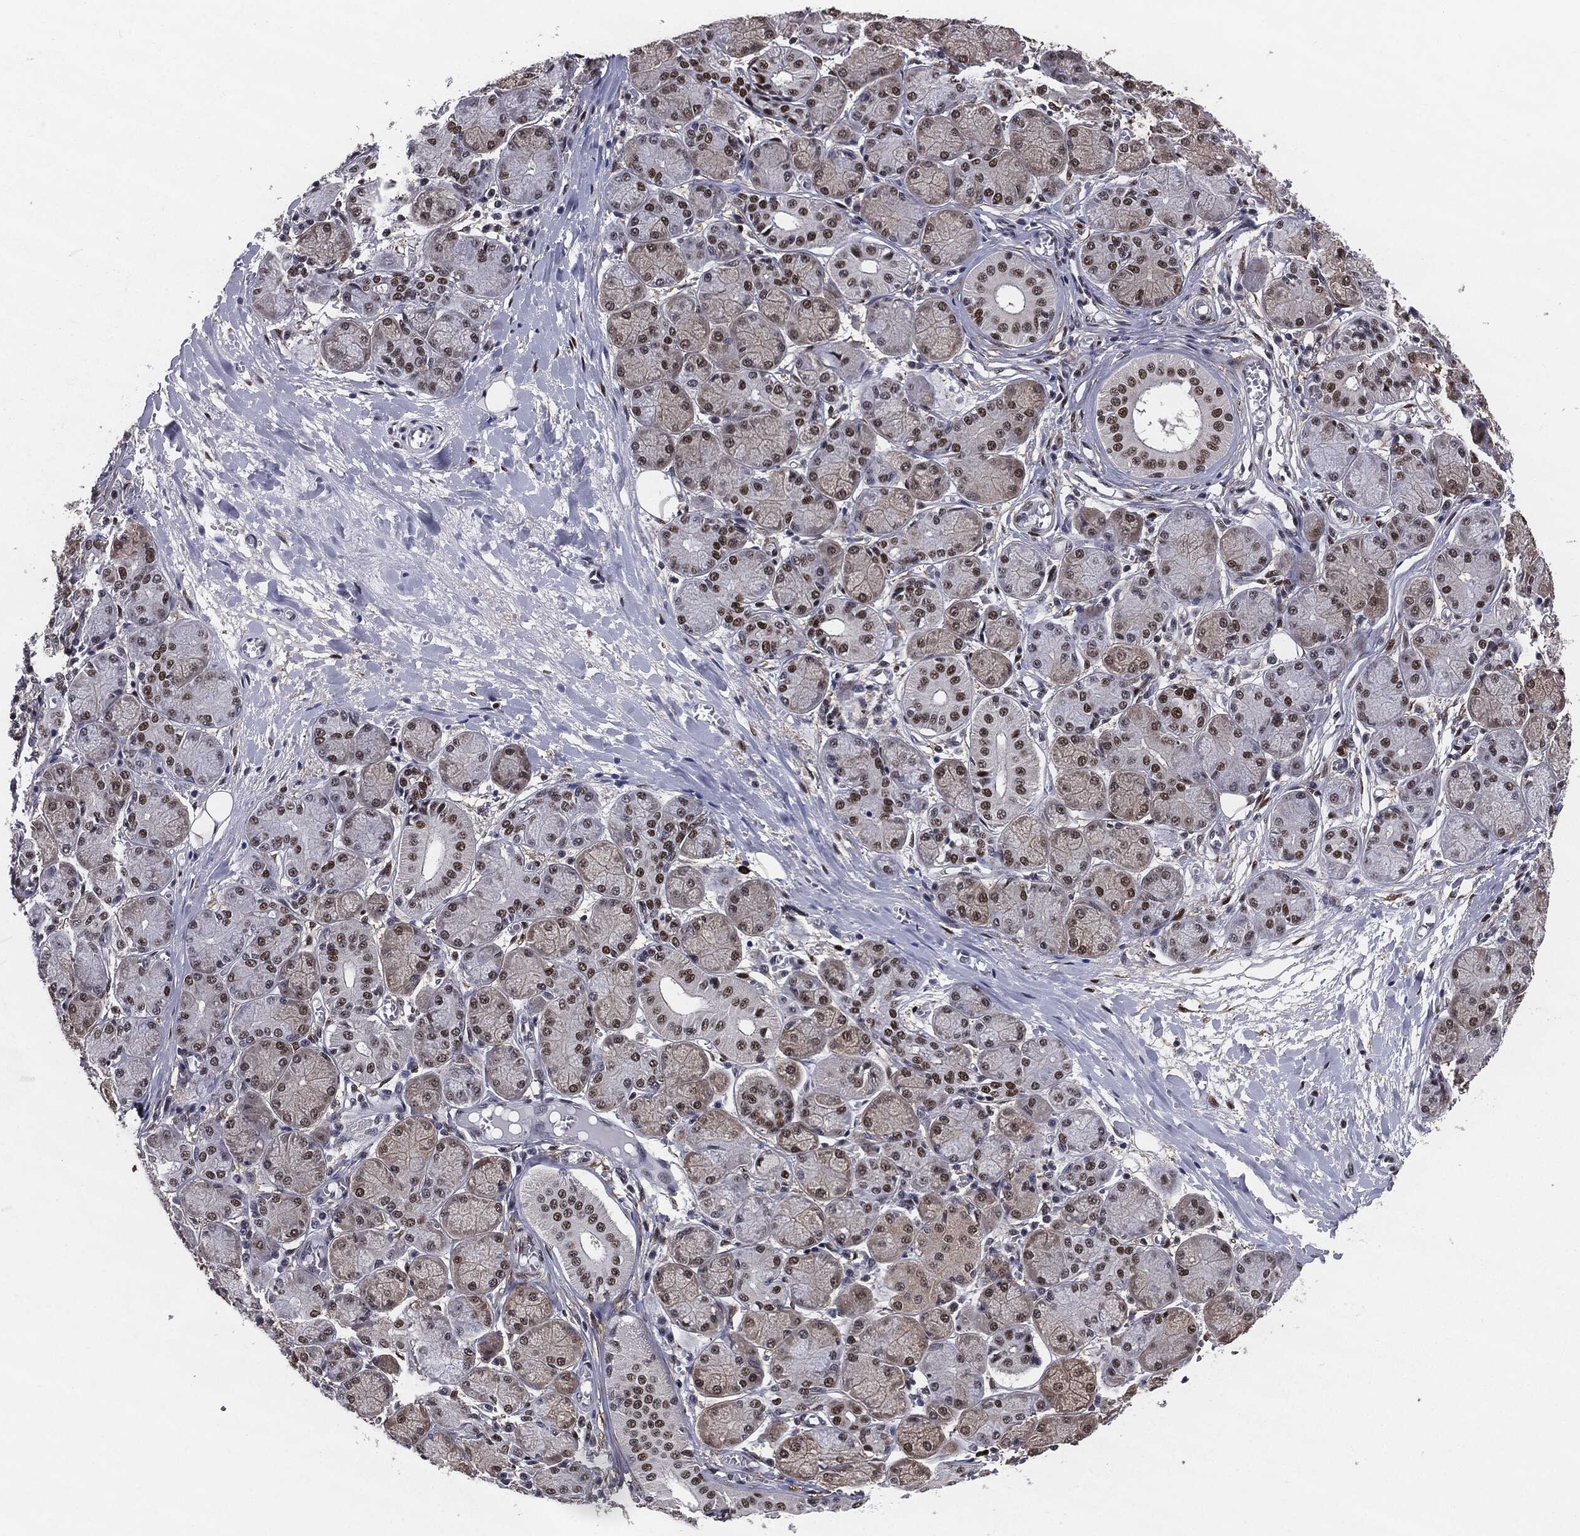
{"staining": {"intensity": "strong", "quantity": "25%-75%", "location": "nuclear"}, "tissue": "salivary gland", "cell_type": "Glandular cells", "image_type": "normal", "snomed": [{"axis": "morphology", "description": "Normal tissue, NOS"}, {"axis": "topography", "description": "Salivary gland"}, {"axis": "topography", "description": "Peripheral nerve tissue"}], "caption": "A high amount of strong nuclear positivity is identified in approximately 25%-75% of glandular cells in unremarkable salivary gland.", "gene": "JUN", "patient": {"sex": "female", "age": 24}}